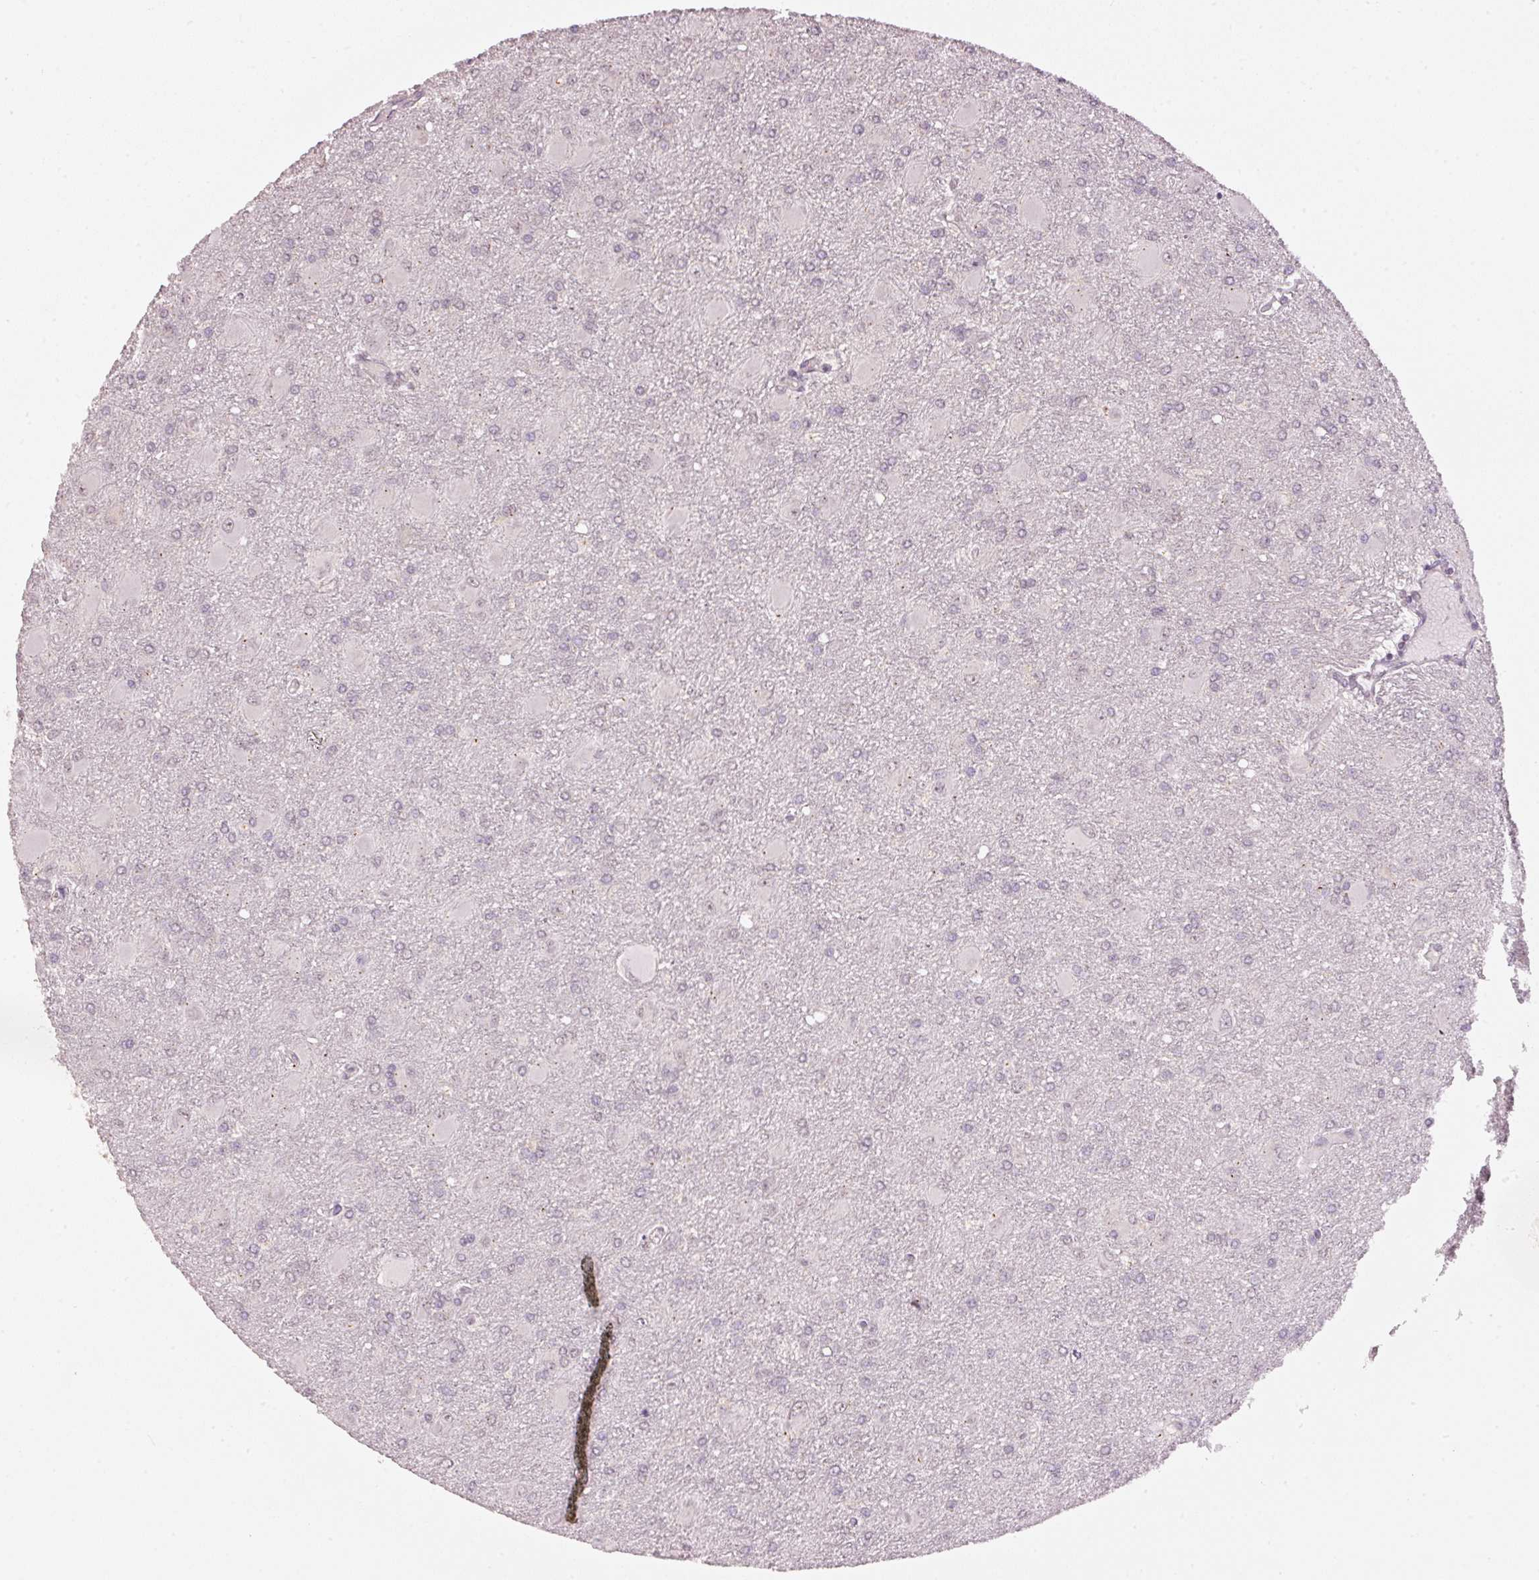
{"staining": {"intensity": "negative", "quantity": "none", "location": "none"}, "tissue": "glioma", "cell_type": "Tumor cells", "image_type": "cancer", "snomed": [{"axis": "morphology", "description": "Glioma, malignant, High grade"}, {"axis": "topography", "description": "Brain"}], "caption": "This is an immunohistochemistry (IHC) histopathology image of human glioma. There is no staining in tumor cells.", "gene": "TOB2", "patient": {"sex": "male", "age": 67}}